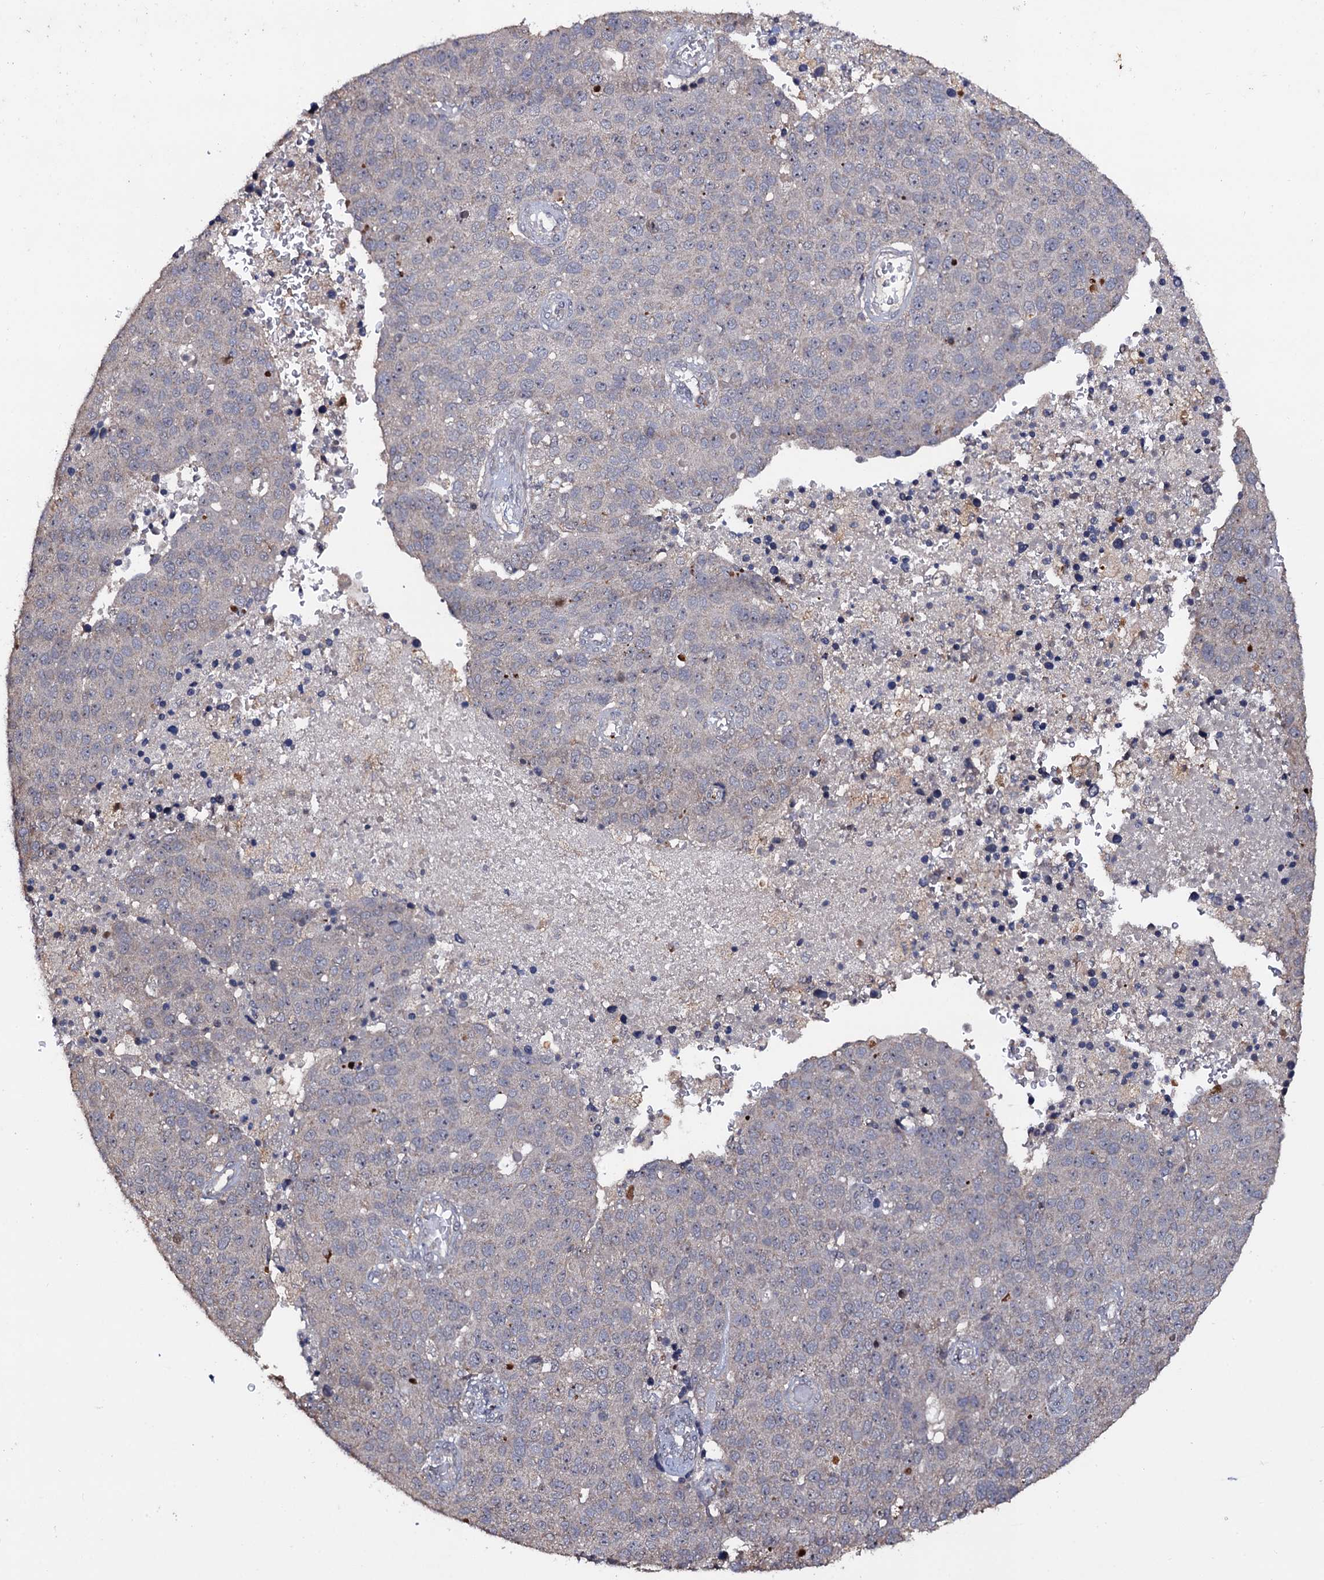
{"staining": {"intensity": "negative", "quantity": "none", "location": "none"}, "tissue": "pancreatic cancer", "cell_type": "Tumor cells", "image_type": "cancer", "snomed": [{"axis": "morphology", "description": "Adenocarcinoma, NOS"}, {"axis": "topography", "description": "Pancreas"}], "caption": "Immunohistochemical staining of pancreatic cancer (adenocarcinoma) exhibits no significant staining in tumor cells. (DAB (3,3'-diaminobenzidine) immunohistochemistry, high magnification).", "gene": "LRRC63", "patient": {"sex": "female", "age": 61}}